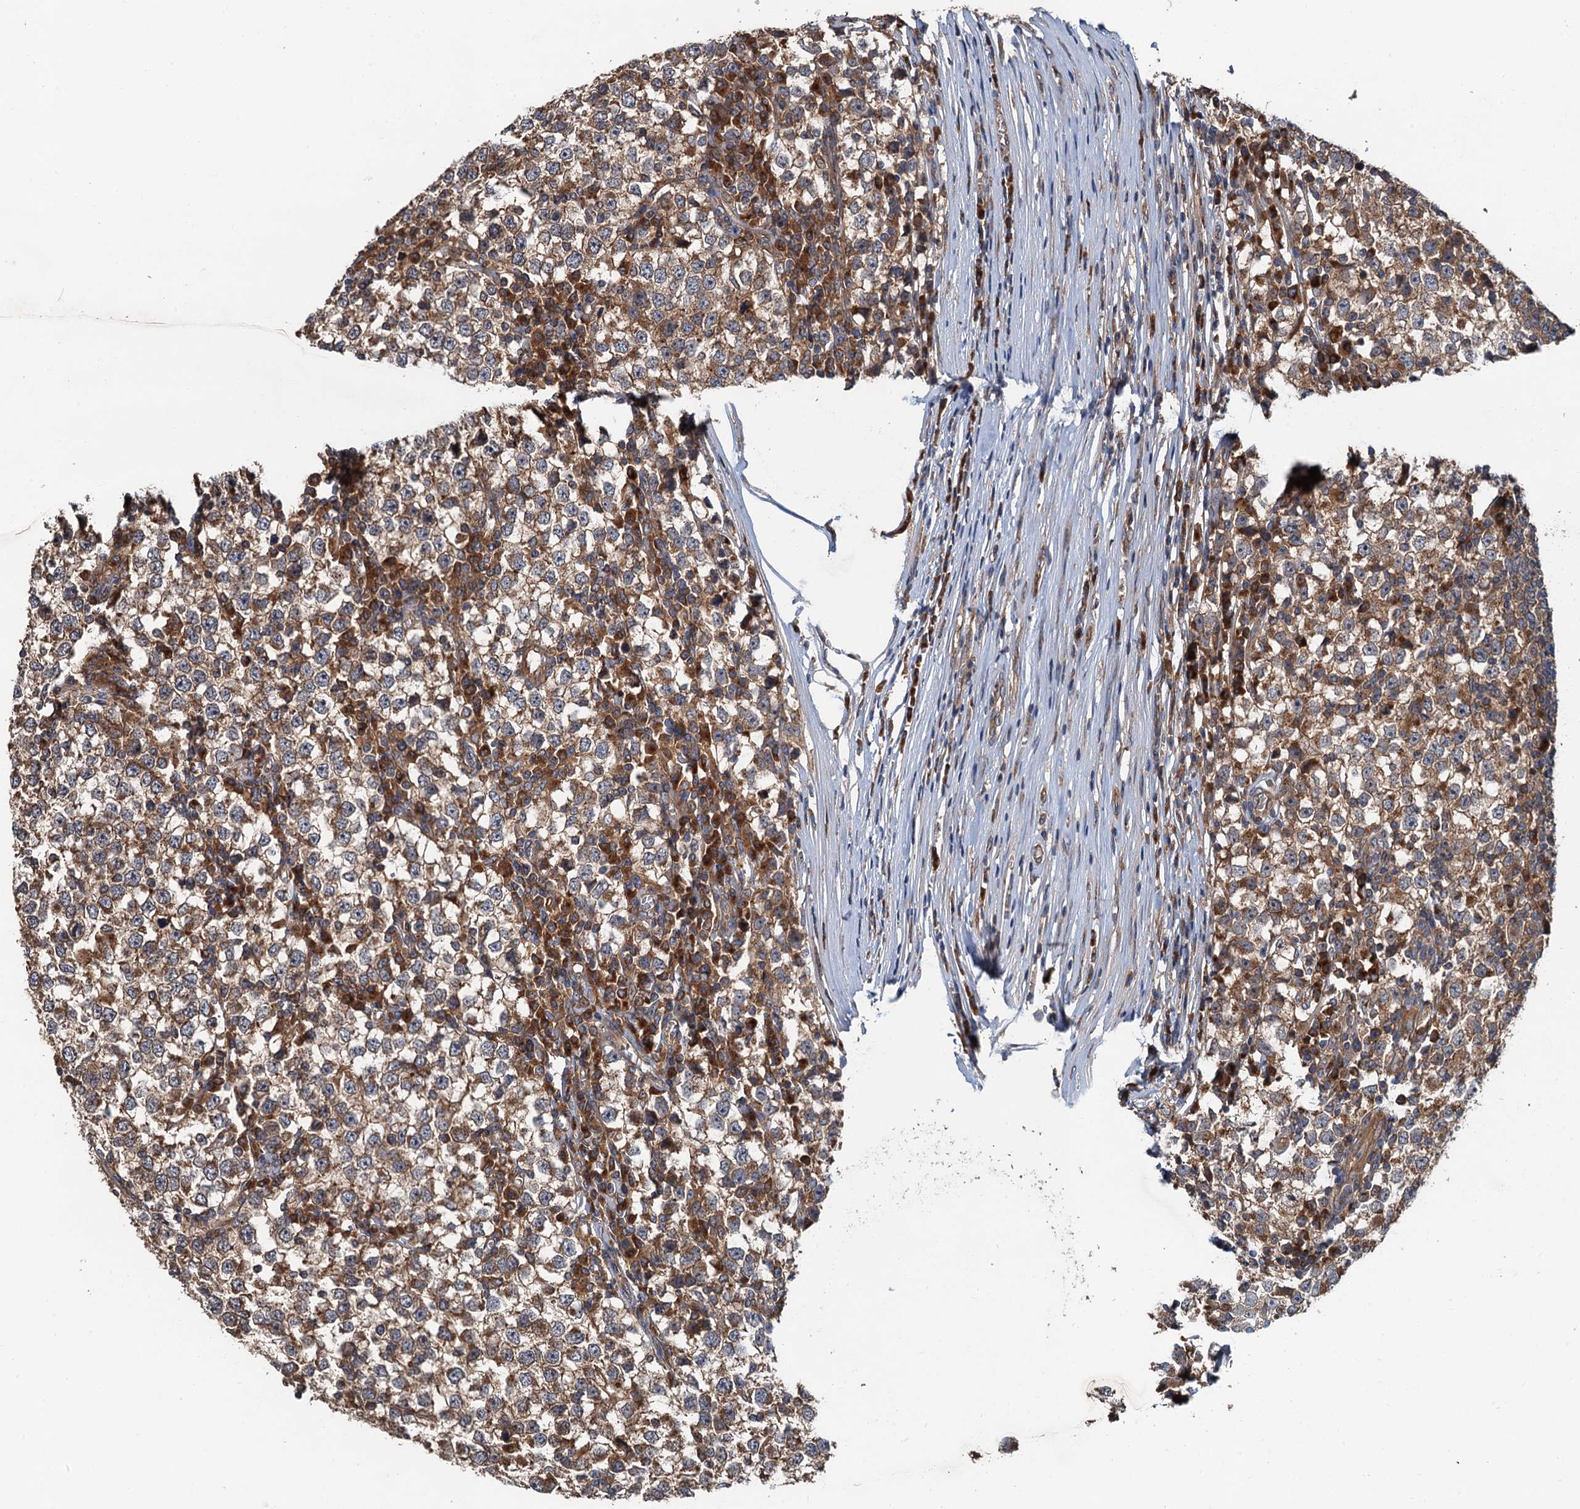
{"staining": {"intensity": "moderate", "quantity": ">75%", "location": "cytoplasmic/membranous"}, "tissue": "testis cancer", "cell_type": "Tumor cells", "image_type": "cancer", "snomed": [{"axis": "morphology", "description": "Seminoma, NOS"}, {"axis": "topography", "description": "Testis"}], "caption": "Tumor cells show medium levels of moderate cytoplasmic/membranous positivity in about >75% of cells in testis seminoma. Using DAB (3,3'-diaminobenzidine) (brown) and hematoxylin (blue) stains, captured at high magnification using brightfield microscopy.", "gene": "COG3", "patient": {"sex": "male", "age": 65}}